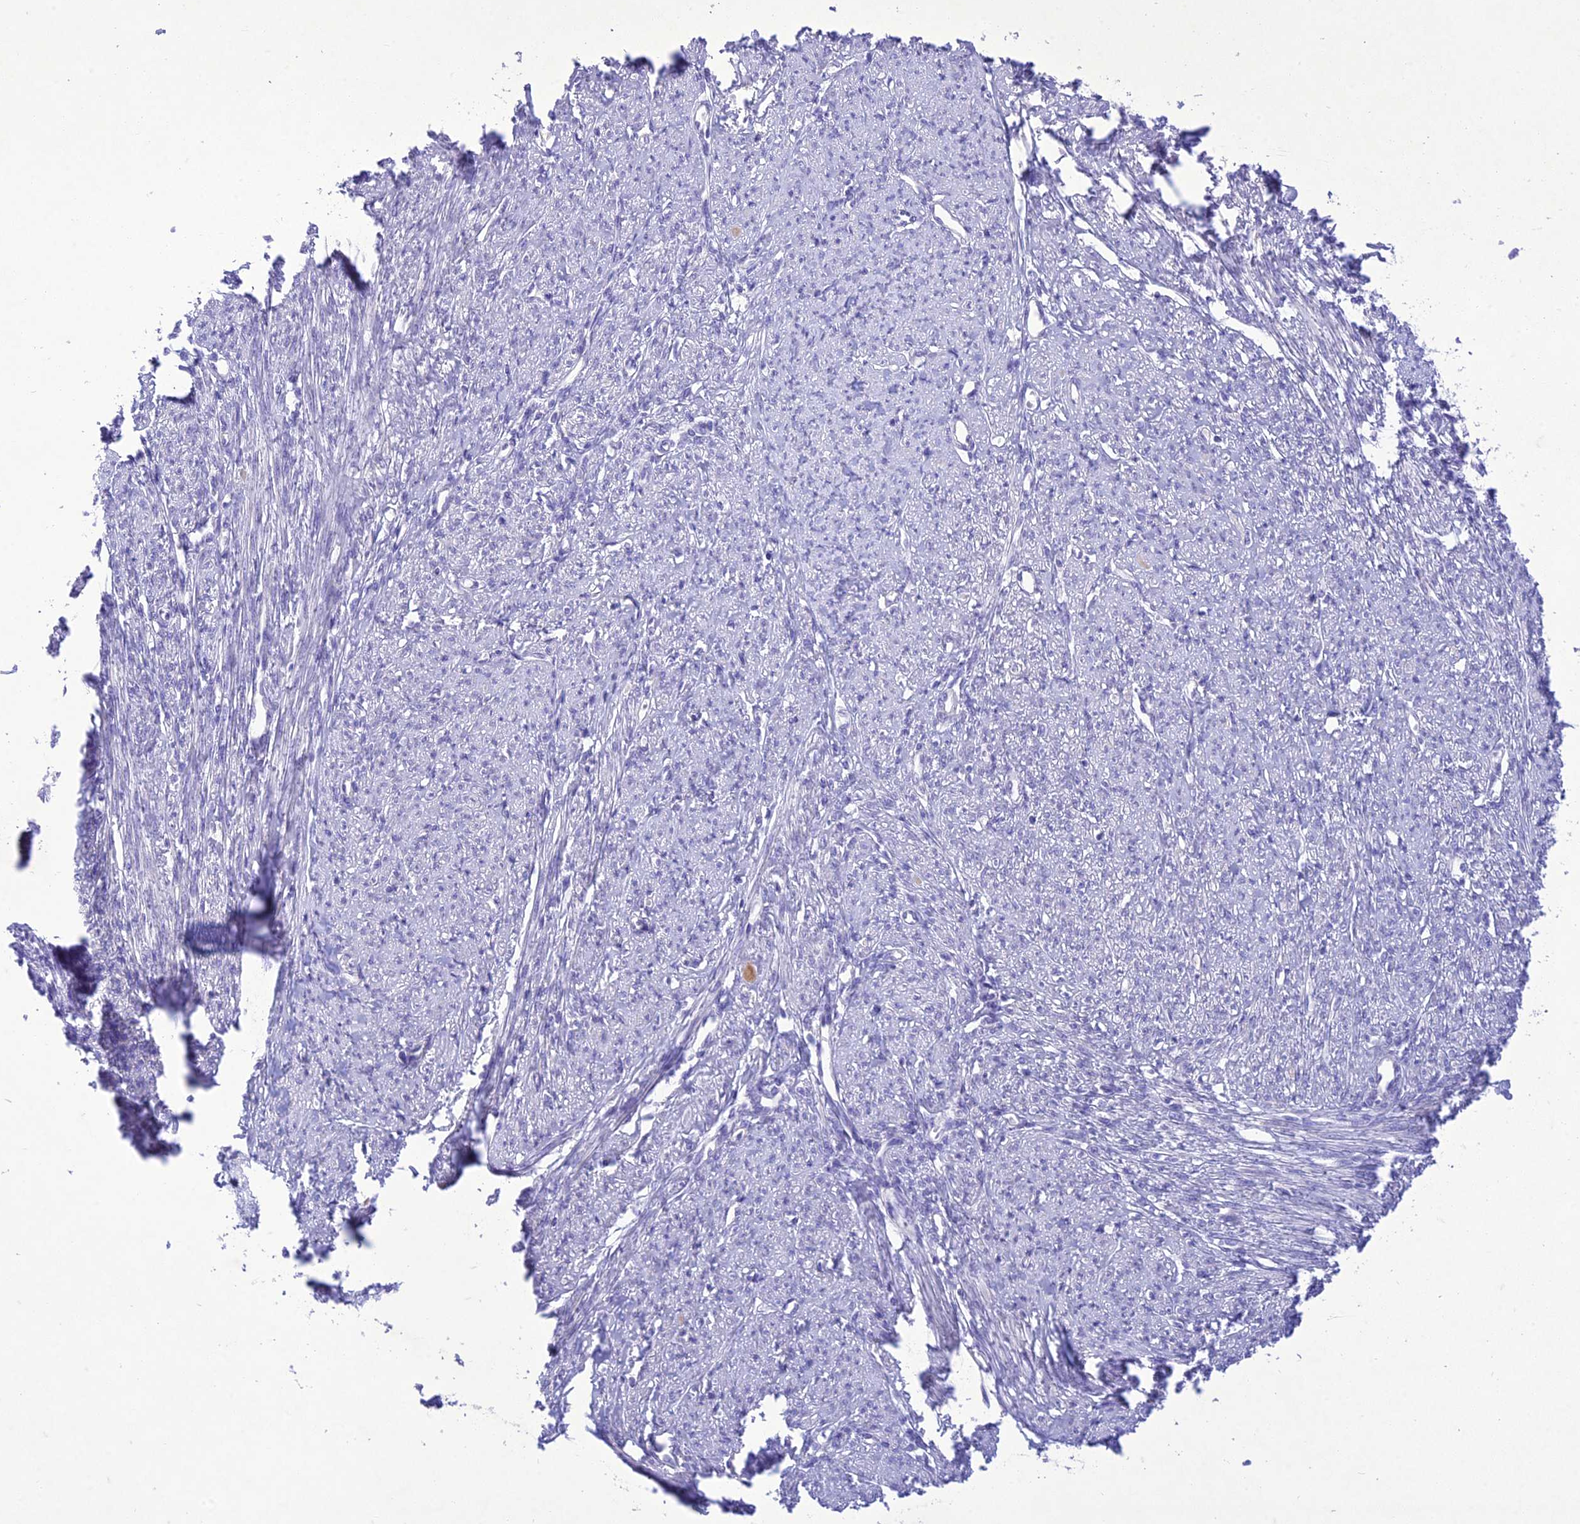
{"staining": {"intensity": "negative", "quantity": "none", "location": "none"}, "tissue": "smooth muscle", "cell_type": "Smooth muscle cells", "image_type": "normal", "snomed": [{"axis": "morphology", "description": "Normal tissue, NOS"}, {"axis": "topography", "description": "Smooth muscle"}, {"axis": "topography", "description": "Uterus"}], "caption": "An immunohistochemistry (IHC) histopathology image of unremarkable smooth muscle is shown. There is no staining in smooth muscle cells of smooth muscle.", "gene": "SLC13A5", "patient": {"sex": "female", "age": 59}}